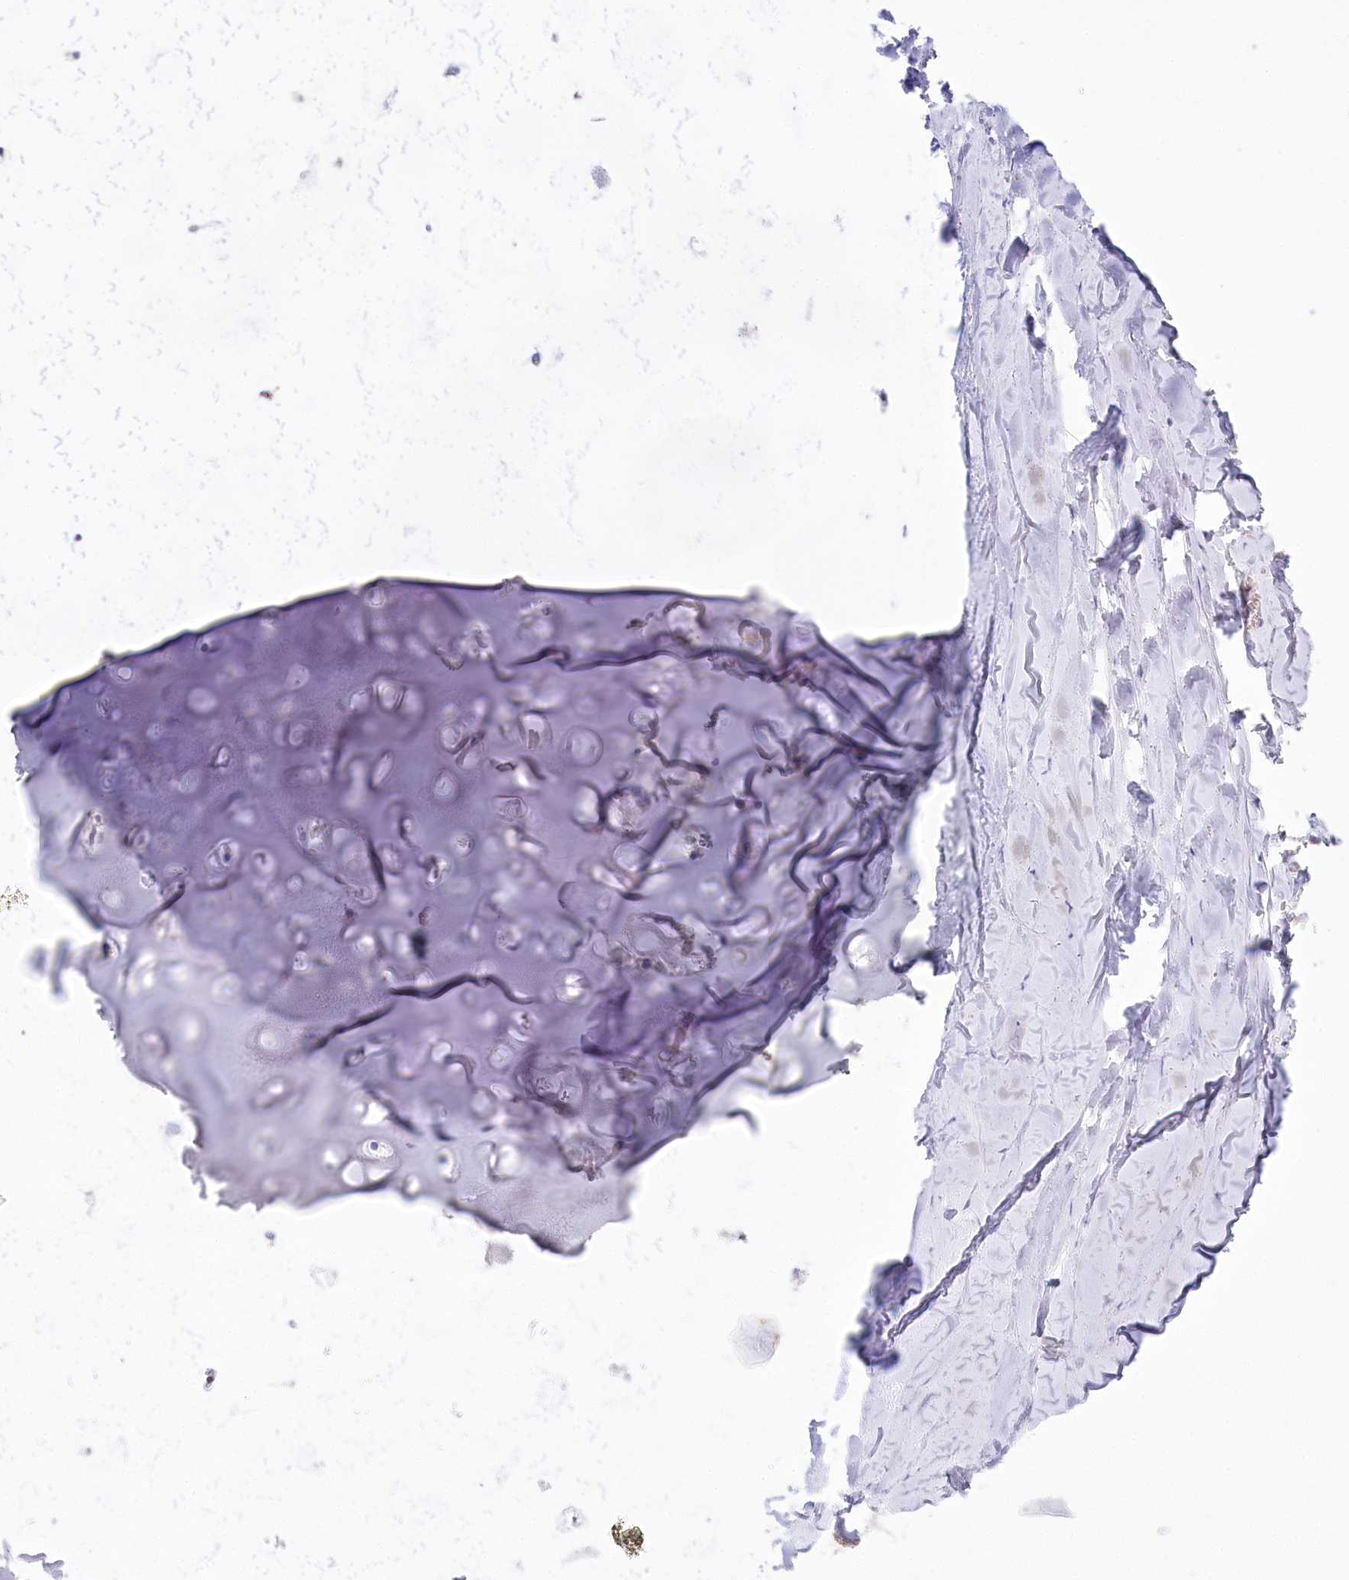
{"staining": {"intensity": "negative", "quantity": "none", "location": "none"}, "tissue": "adipose tissue", "cell_type": "Adipocytes", "image_type": "normal", "snomed": [{"axis": "morphology", "description": "Normal tissue, NOS"}, {"axis": "topography", "description": "Lymph node"}, {"axis": "topography", "description": "Bronchus"}], "caption": "High power microscopy micrograph of an immunohistochemistry (IHC) photomicrograph of benign adipose tissue, revealing no significant staining in adipocytes.", "gene": "MYOZ1", "patient": {"sex": "male", "age": 63}}